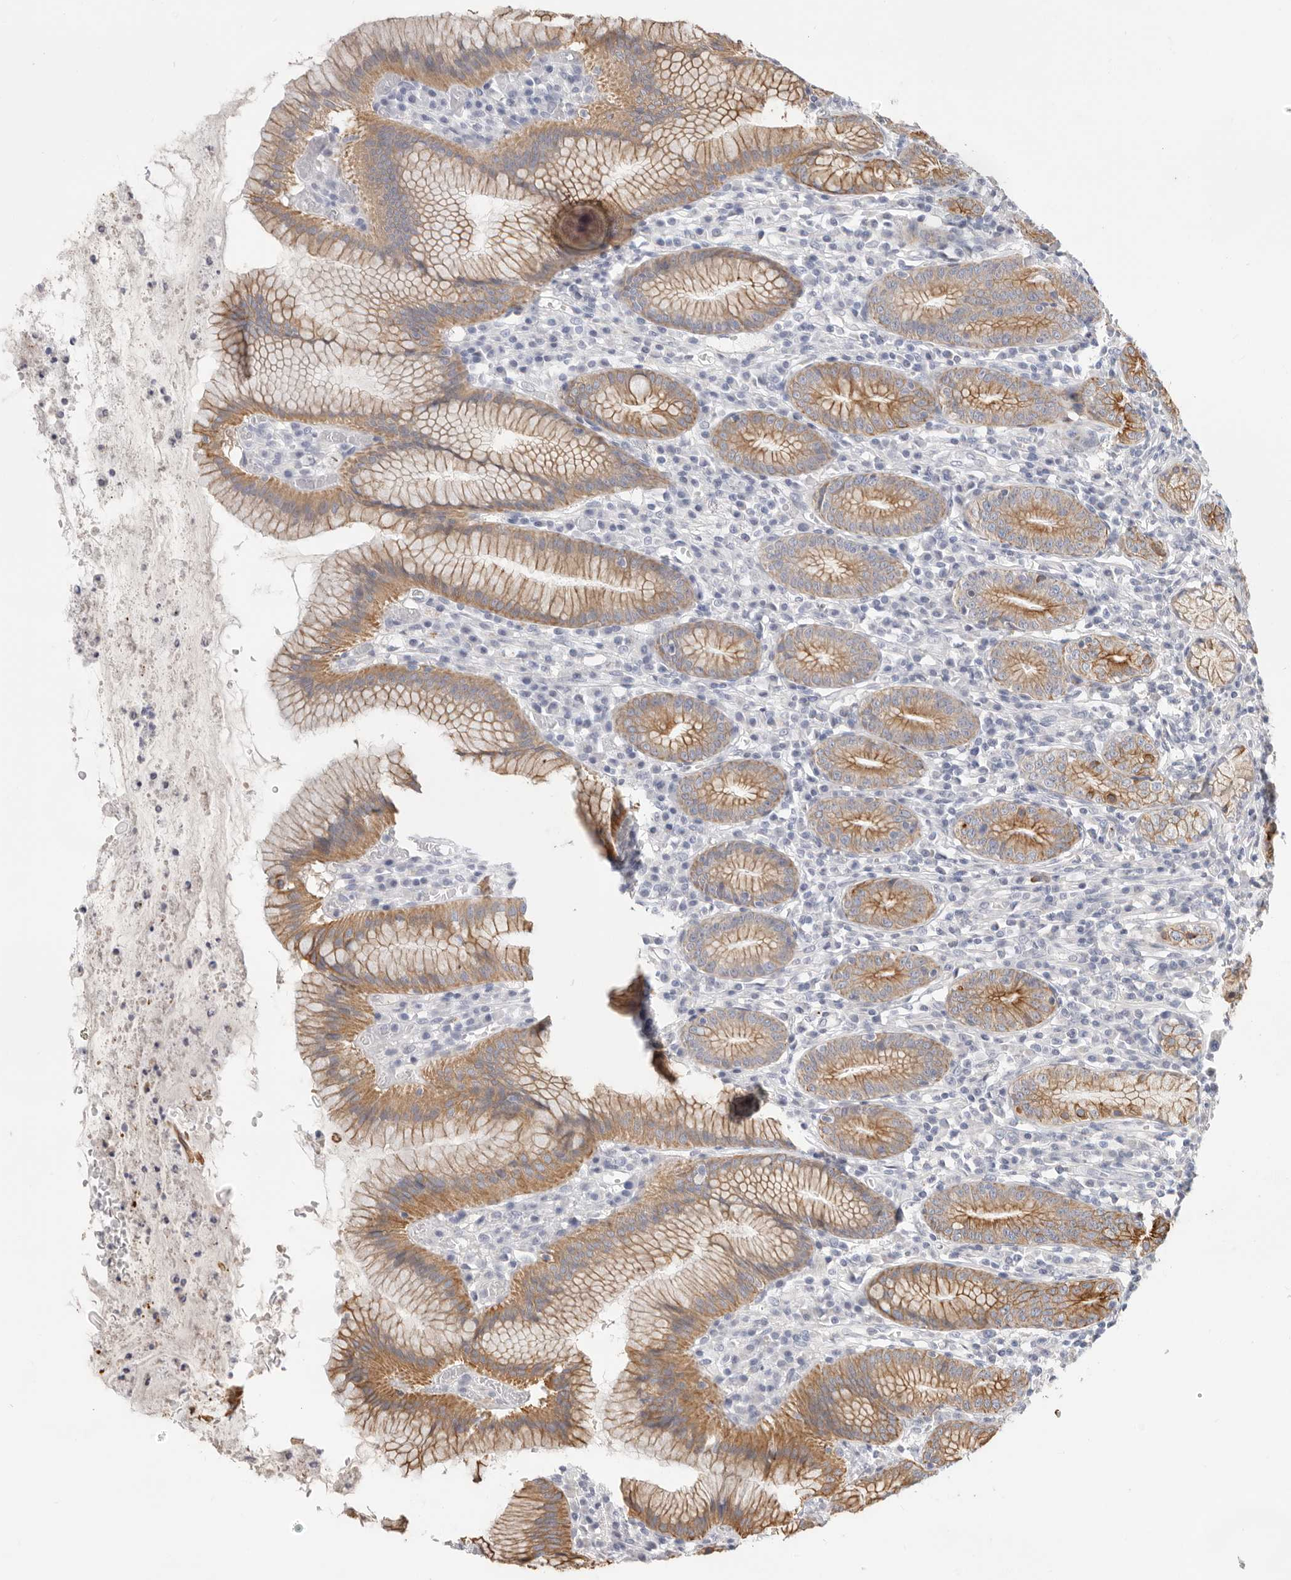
{"staining": {"intensity": "moderate", "quantity": ">75%", "location": "cytoplasmic/membranous"}, "tissue": "stomach", "cell_type": "Glandular cells", "image_type": "normal", "snomed": [{"axis": "morphology", "description": "Normal tissue, NOS"}, {"axis": "topography", "description": "Stomach"}], "caption": "This is a photomicrograph of immunohistochemistry (IHC) staining of benign stomach, which shows moderate expression in the cytoplasmic/membranous of glandular cells.", "gene": "USH1C", "patient": {"sex": "male", "age": 55}}